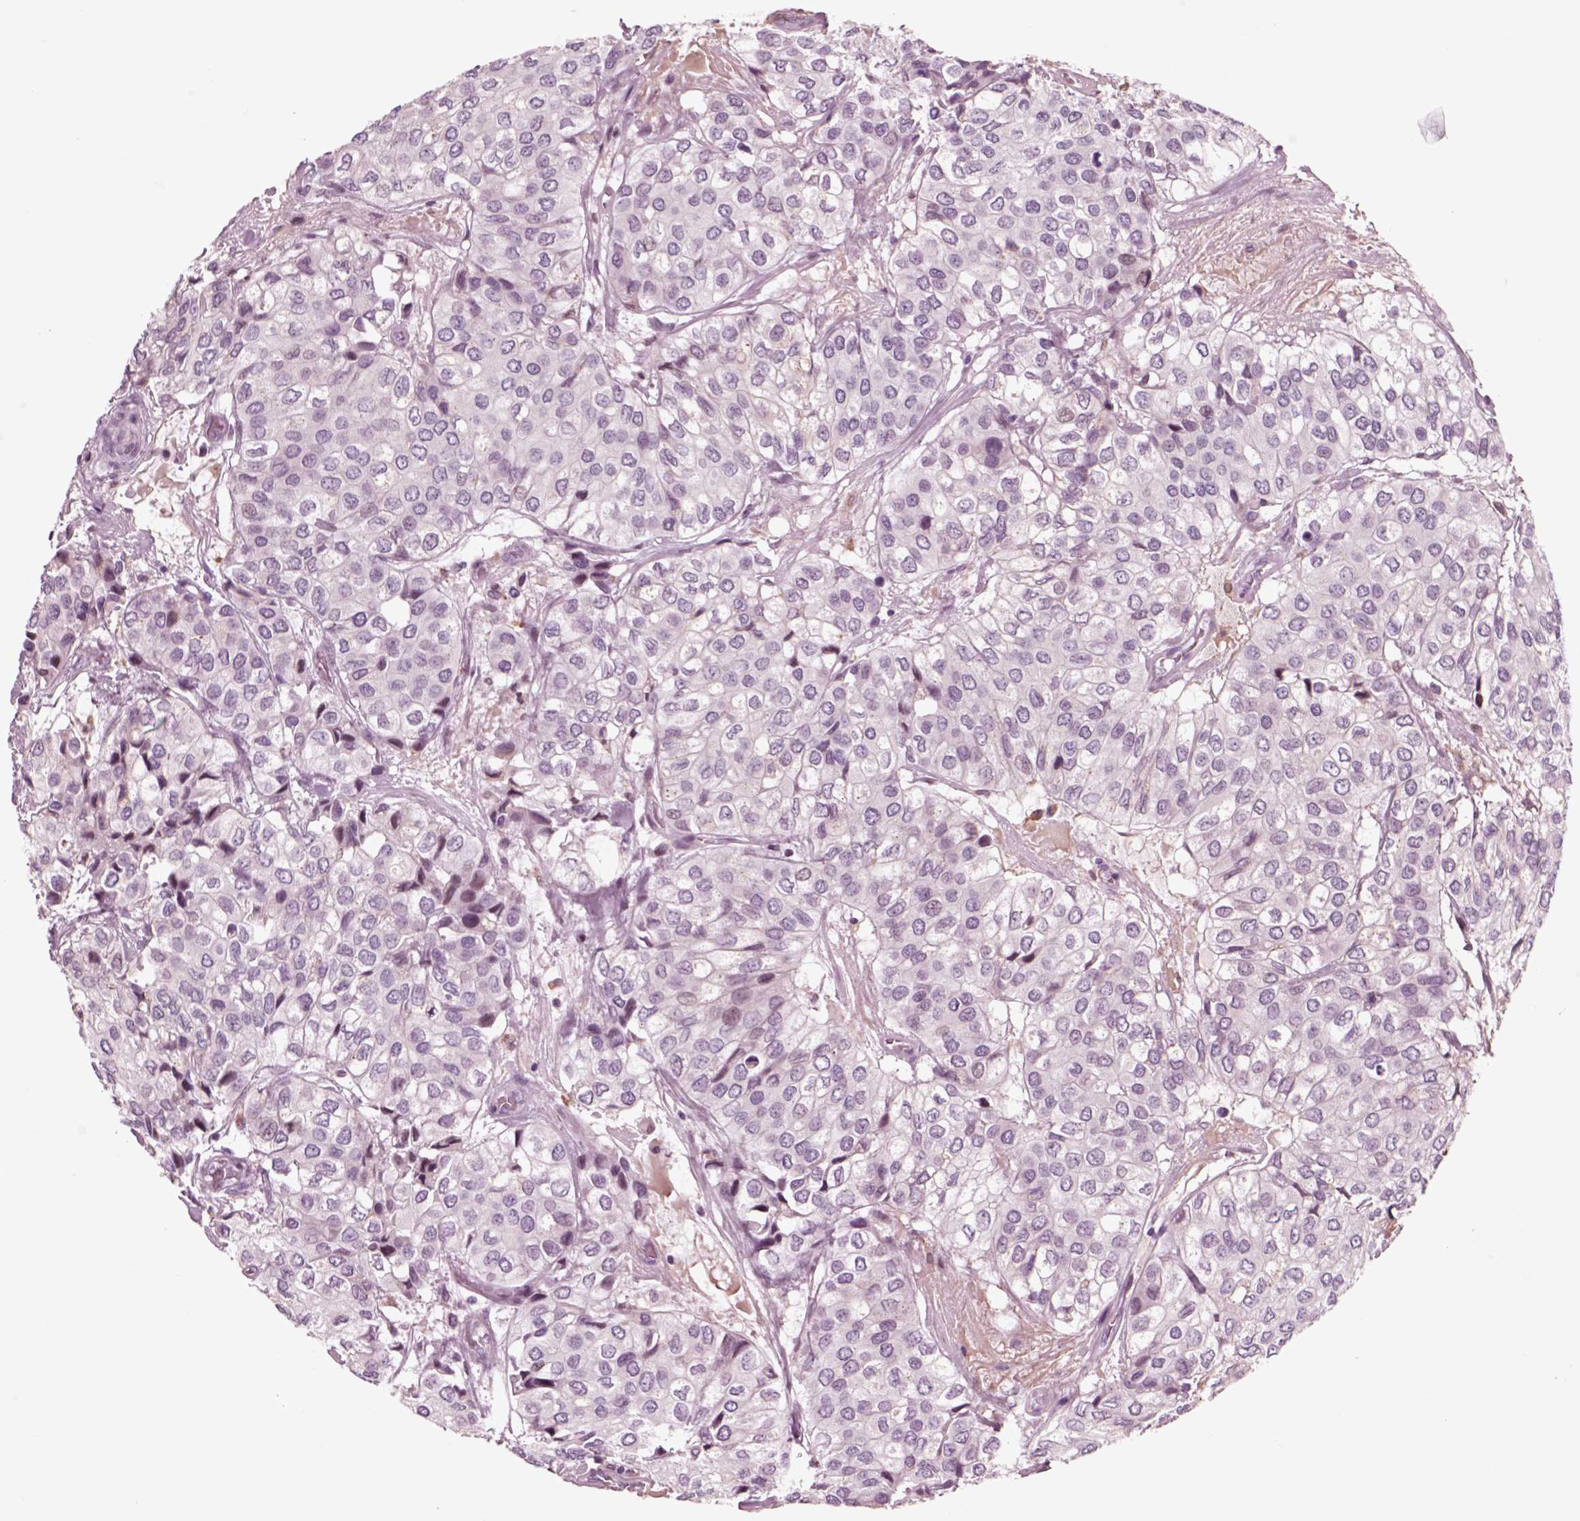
{"staining": {"intensity": "negative", "quantity": "none", "location": "none"}, "tissue": "urothelial cancer", "cell_type": "Tumor cells", "image_type": "cancer", "snomed": [{"axis": "morphology", "description": "Urothelial carcinoma, High grade"}, {"axis": "topography", "description": "Urinary bladder"}], "caption": "High magnification brightfield microscopy of urothelial carcinoma (high-grade) stained with DAB (3,3'-diaminobenzidine) (brown) and counterstained with hematoxylin (blue): tumor cells show no significant staining. (Brightfield microscopy of DAB immunohistochemistry (IHC) at high magnification).", "gene": "CHGB", "patient": {"sex": "male", "age": 73}}